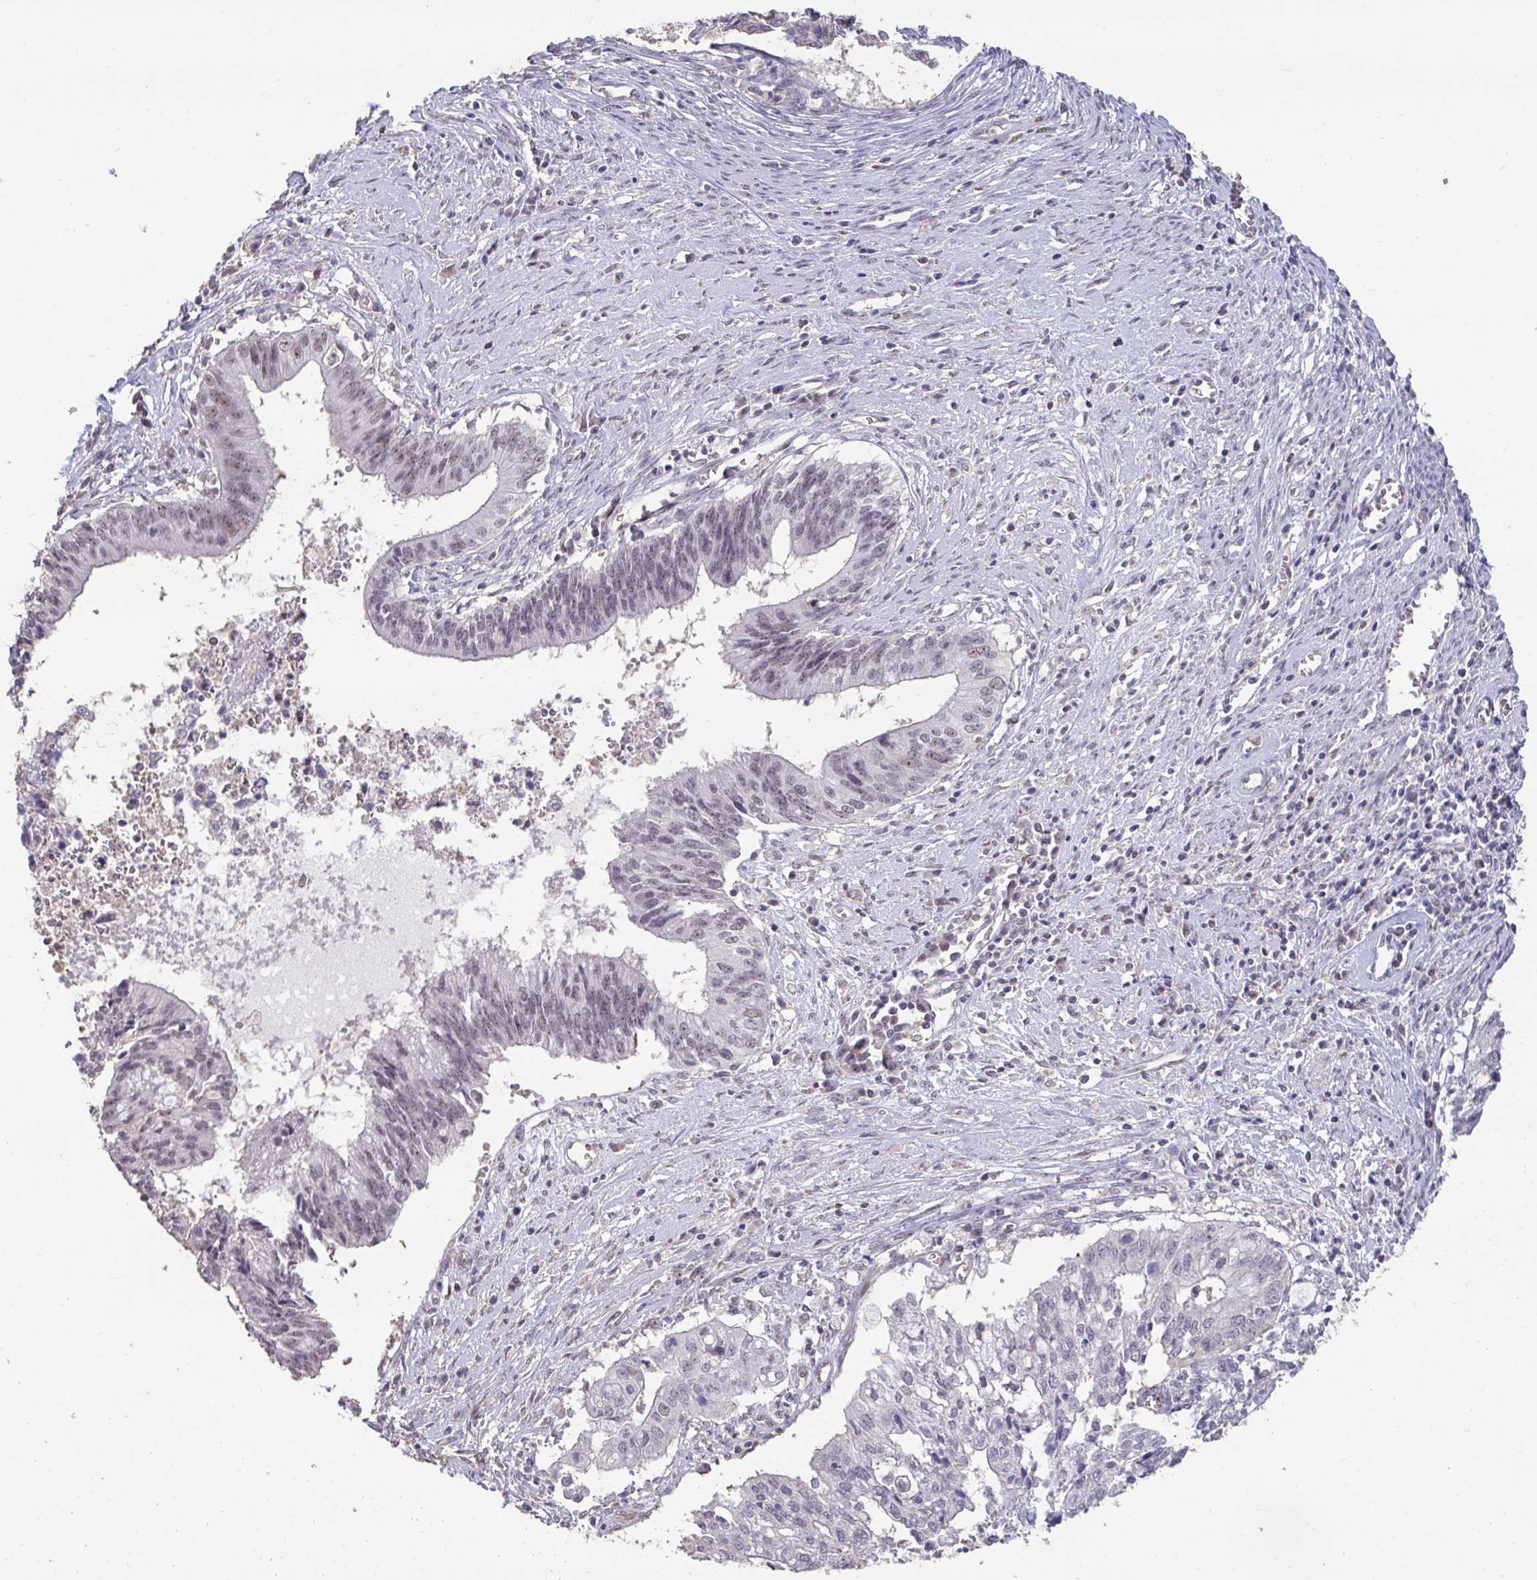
{"staining": {"intensity": "weak", "quantity": "<25%", "location": "nuclear"}, "tissue": "cervical cancer", "cell_type": "Tumor cells", "image_type": "cancer", "snomed": [{"axis": "morphology", "description": "Adenocarcinoma, NOS"}, {"axis": "topography", "description": "Cervix"}], "caption": "Immunohistochemical staining of human adenocarcinoma (cervical) reveals no significant positivity in tumor cells. The staining was performed using DAB to visualize the protein expression in brown, while the nuclei were stained in blue with hematoxylin (Magnification: 20x).", "gene": "SENP3", "patient": {"sex": "female", "age": 44}}